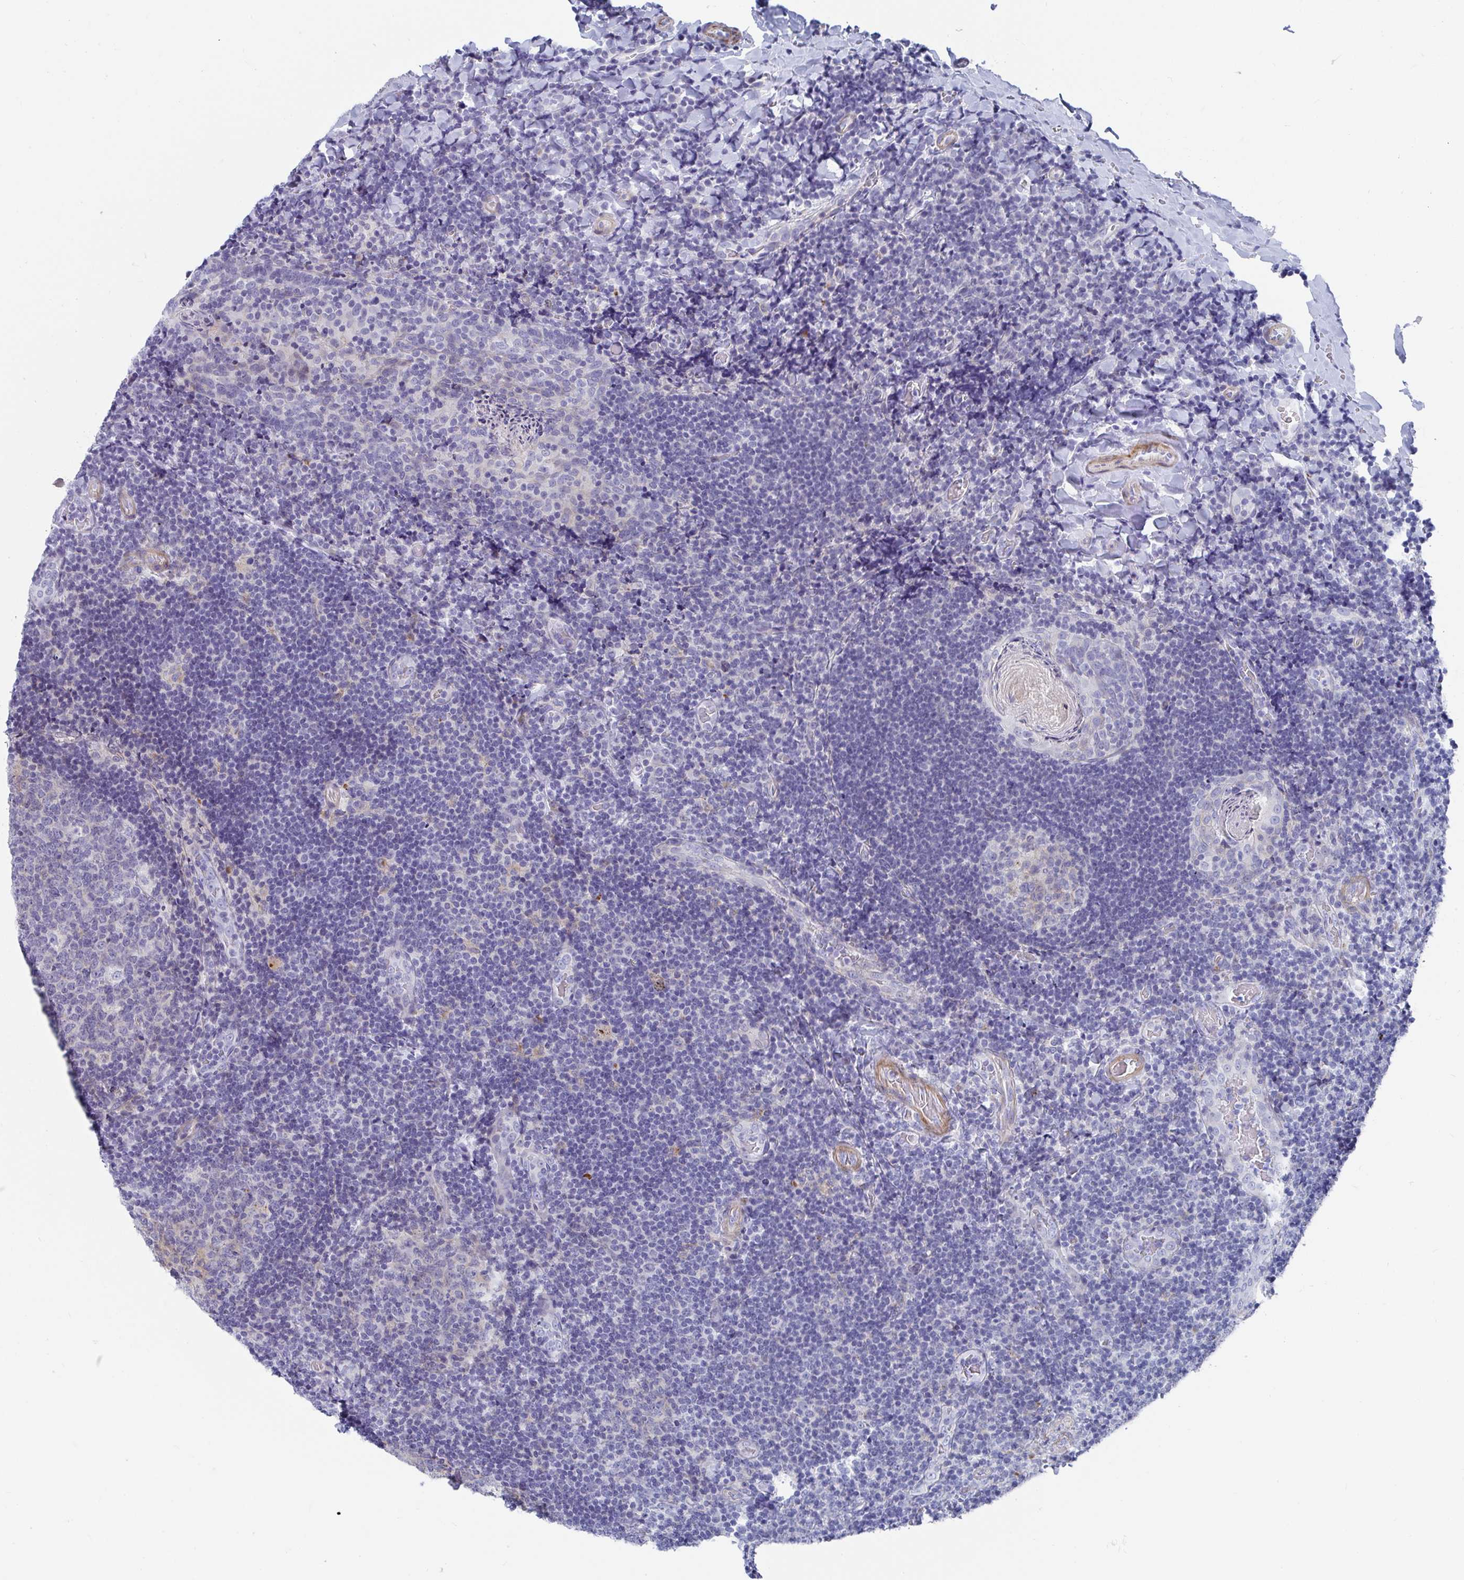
{"staining": {"intensity": "negative", "quantity": "none", "location": "none"}, "tissue": "tonsil", "cell_type": "Germinal center cells", "image_type": "normal", "snomed": [{"axis": "morphology", "description": "Normal tissue, NOS"}, {"axis": "topography", "description": "Tonsil"}], "caption": "This is an IHC image of benign tonsil. There is no positivity in germinal center cells.", "gene": "ZFP82", "patient": {"sex": "male", "age": 17}}